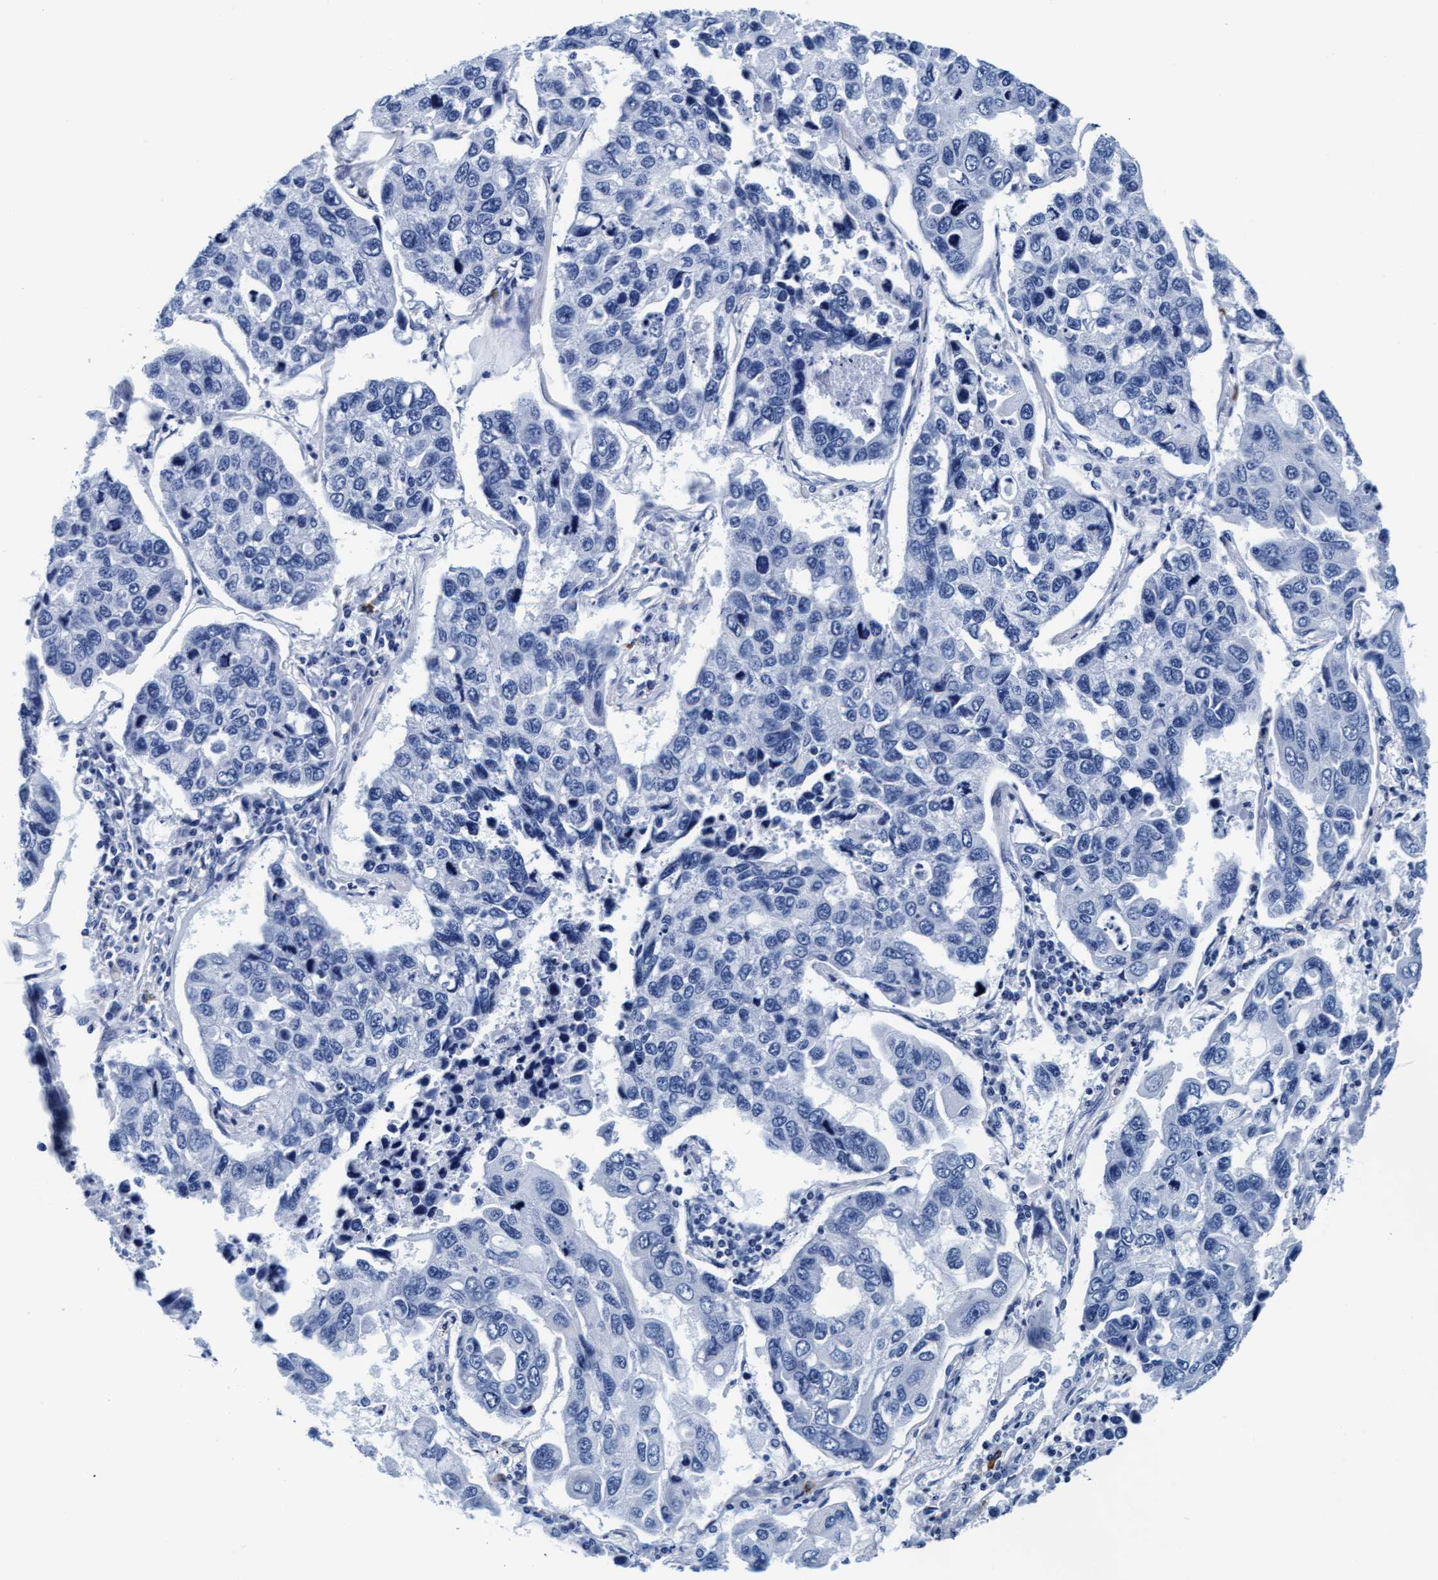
{"staining": {"intensity": "negative", "quantity": "none", "location": "none"}, "tissue": "lung cancer", "cell_type": "Tumor cells", "image_type": "cancer", "snomed": [{"axis": "morphology", "description": "Adenocarcinoma, NOS"}, {"axis": "topography", "description": "Lung"}], "caption": "Protein analysis of adenocarcinoma (lung) demonstrates no significant positivity in tumor cells.", "gene": "ARSG", "patient": {"sex": "male", "age": 64}}